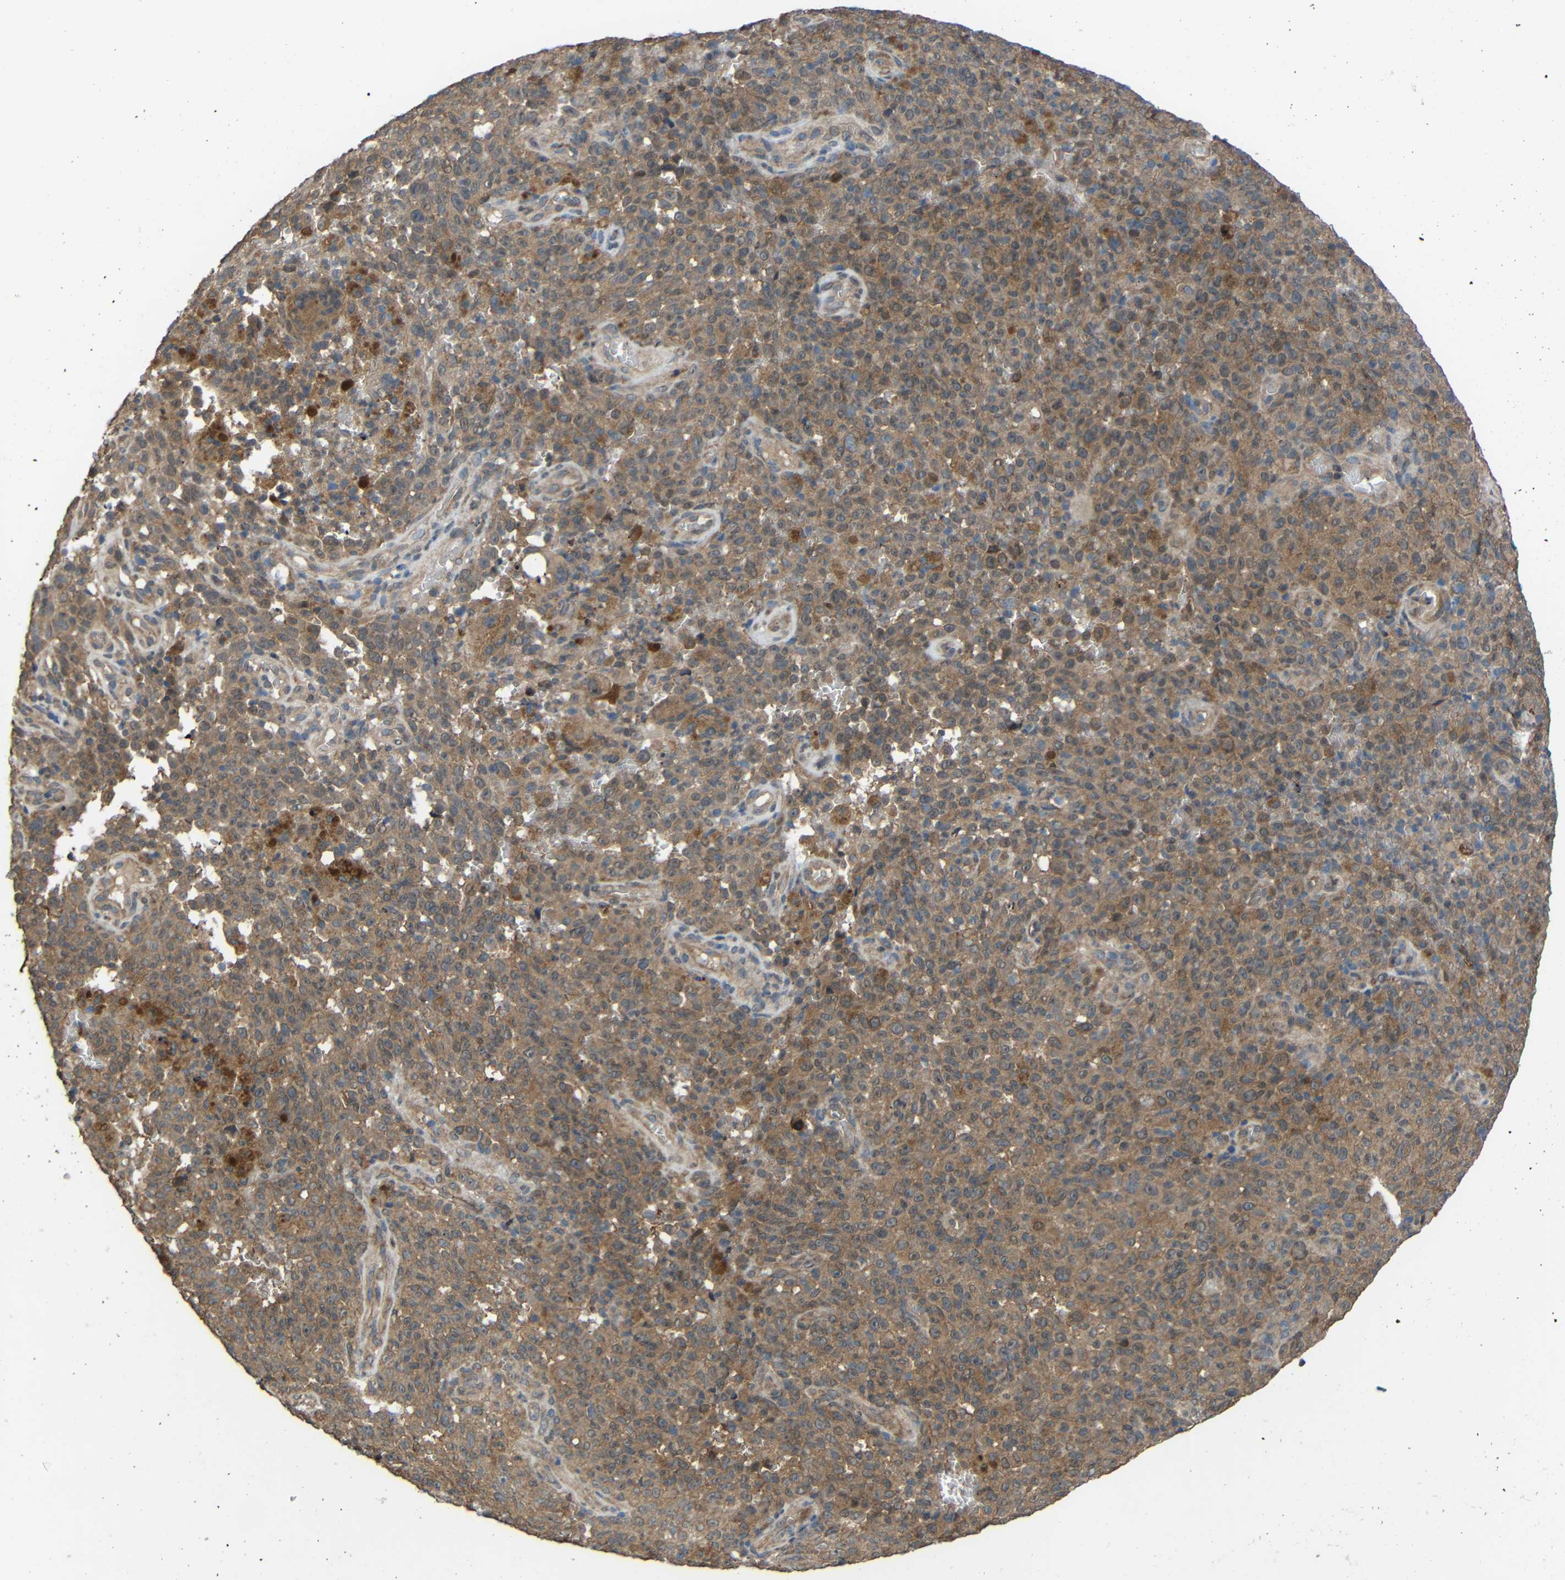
{"staining": {"intensity": "moderate", "quantity": ">75%", "location": "cytoplasmic/membranous"}, "tissue": "melanoma", "cell_type": "Tumor cells", "image_type": "cancer", "snomed": [{"axis": "morphology", "description": "Malignant melanoma, NOS"}, {"axis": "topography", "description": "Skin"}], "caption": "This photomicrograph exhibits immunohistochemistry staining of human melanoma, with medium moderate cytoplasmic/membranous positivity in about >75% of tumor cells.", "gene": "CHST9", "patient": {"sex": "female", "age": 82}}